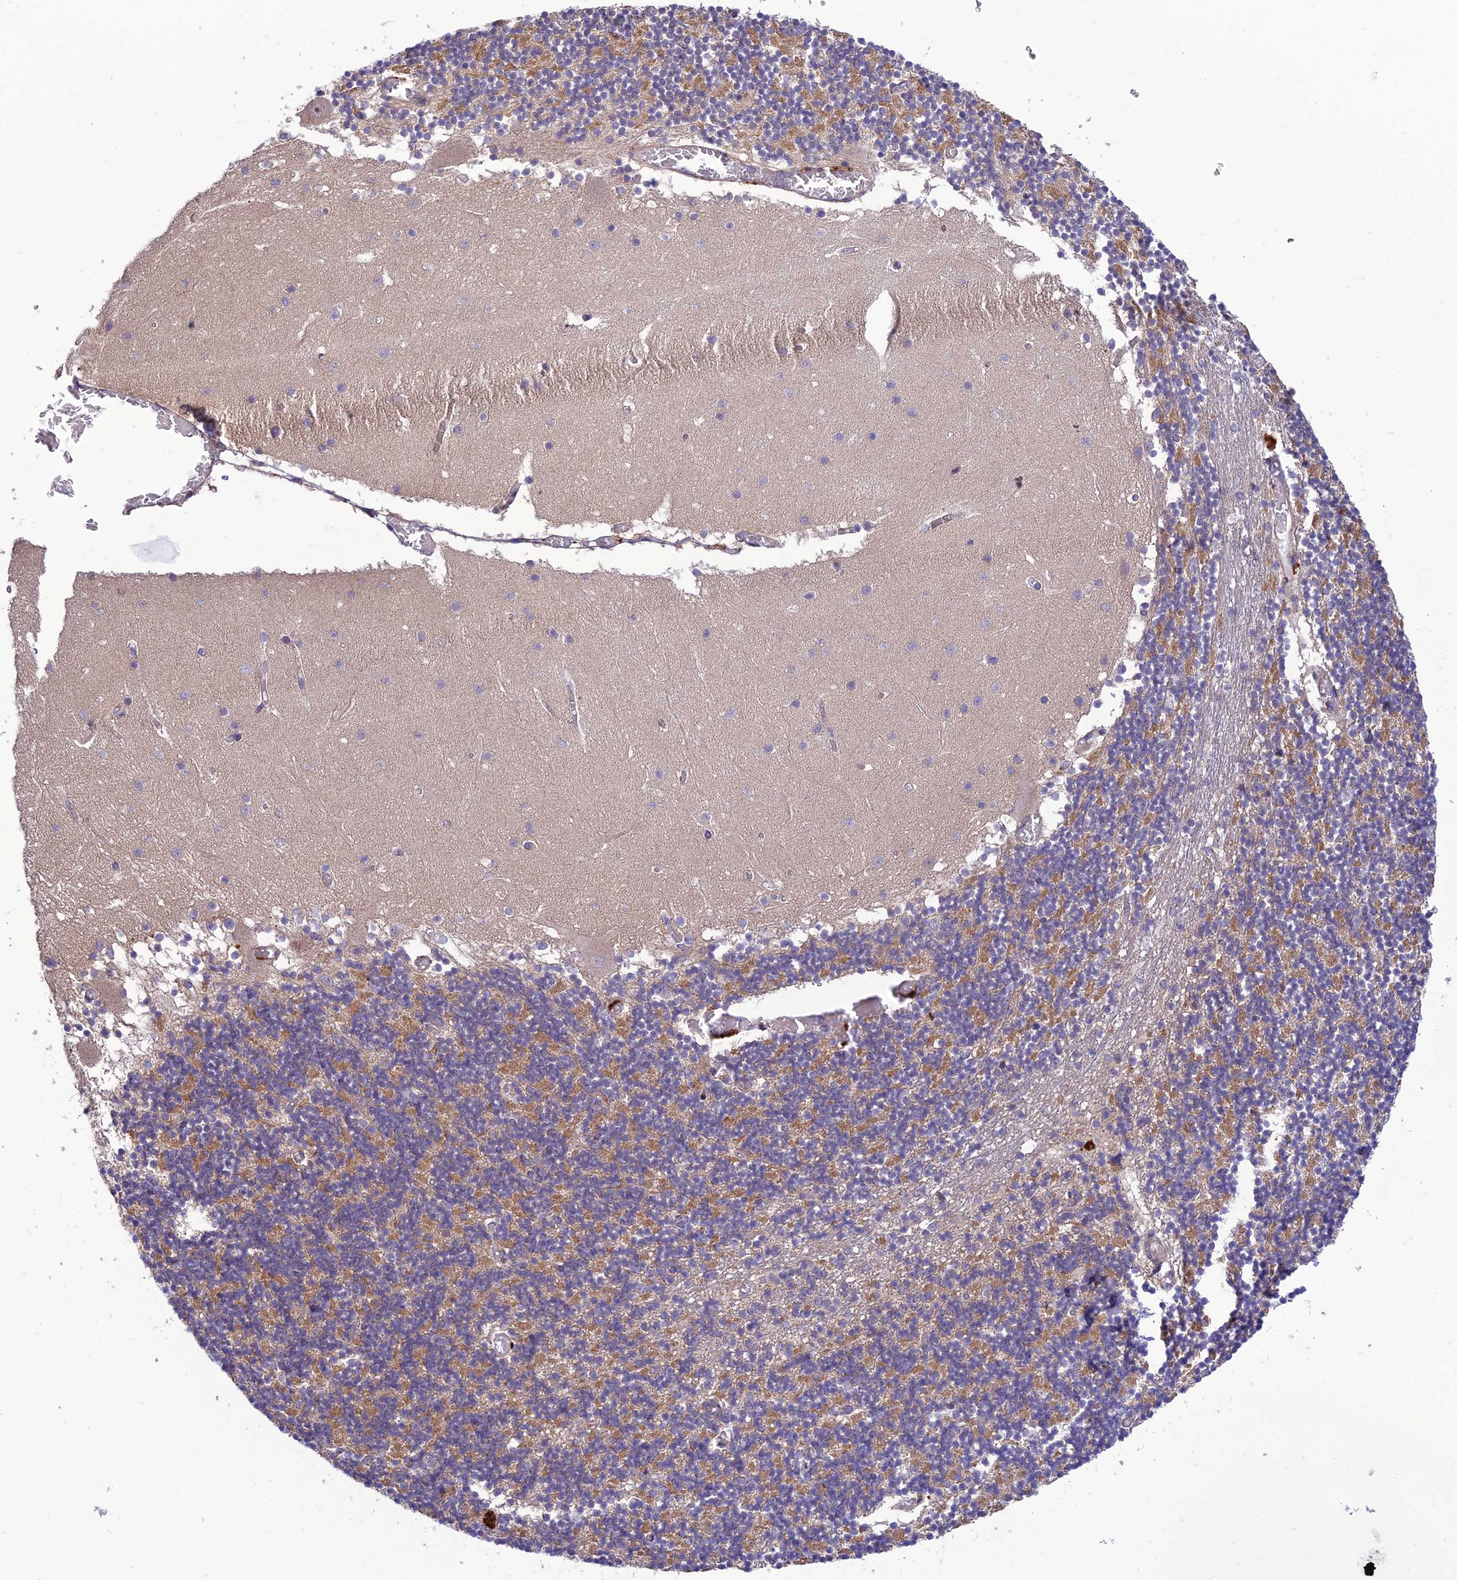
{"staining": {"intensity": "moderate", "quantity": "<25%", "location": "cytoplasmic/membranous"}, "tissue": "cerebellum", "cell_type": "Cells in granular layer", "image_type": "normal", "snomed": [{"axis": "morphology", "description": "Normal tissue, NOS"}, {"axis": "topography", "description": "Cerebellum"}], "caption": "Unremarkable cerebellum reveals moderate cytoplasmic/membranous staining in approximately <25% of cells in granular layer, visualized by immunohistochemistry.", "gene": "IRAK3", "patient": {"sex": "female", "age": 28}}